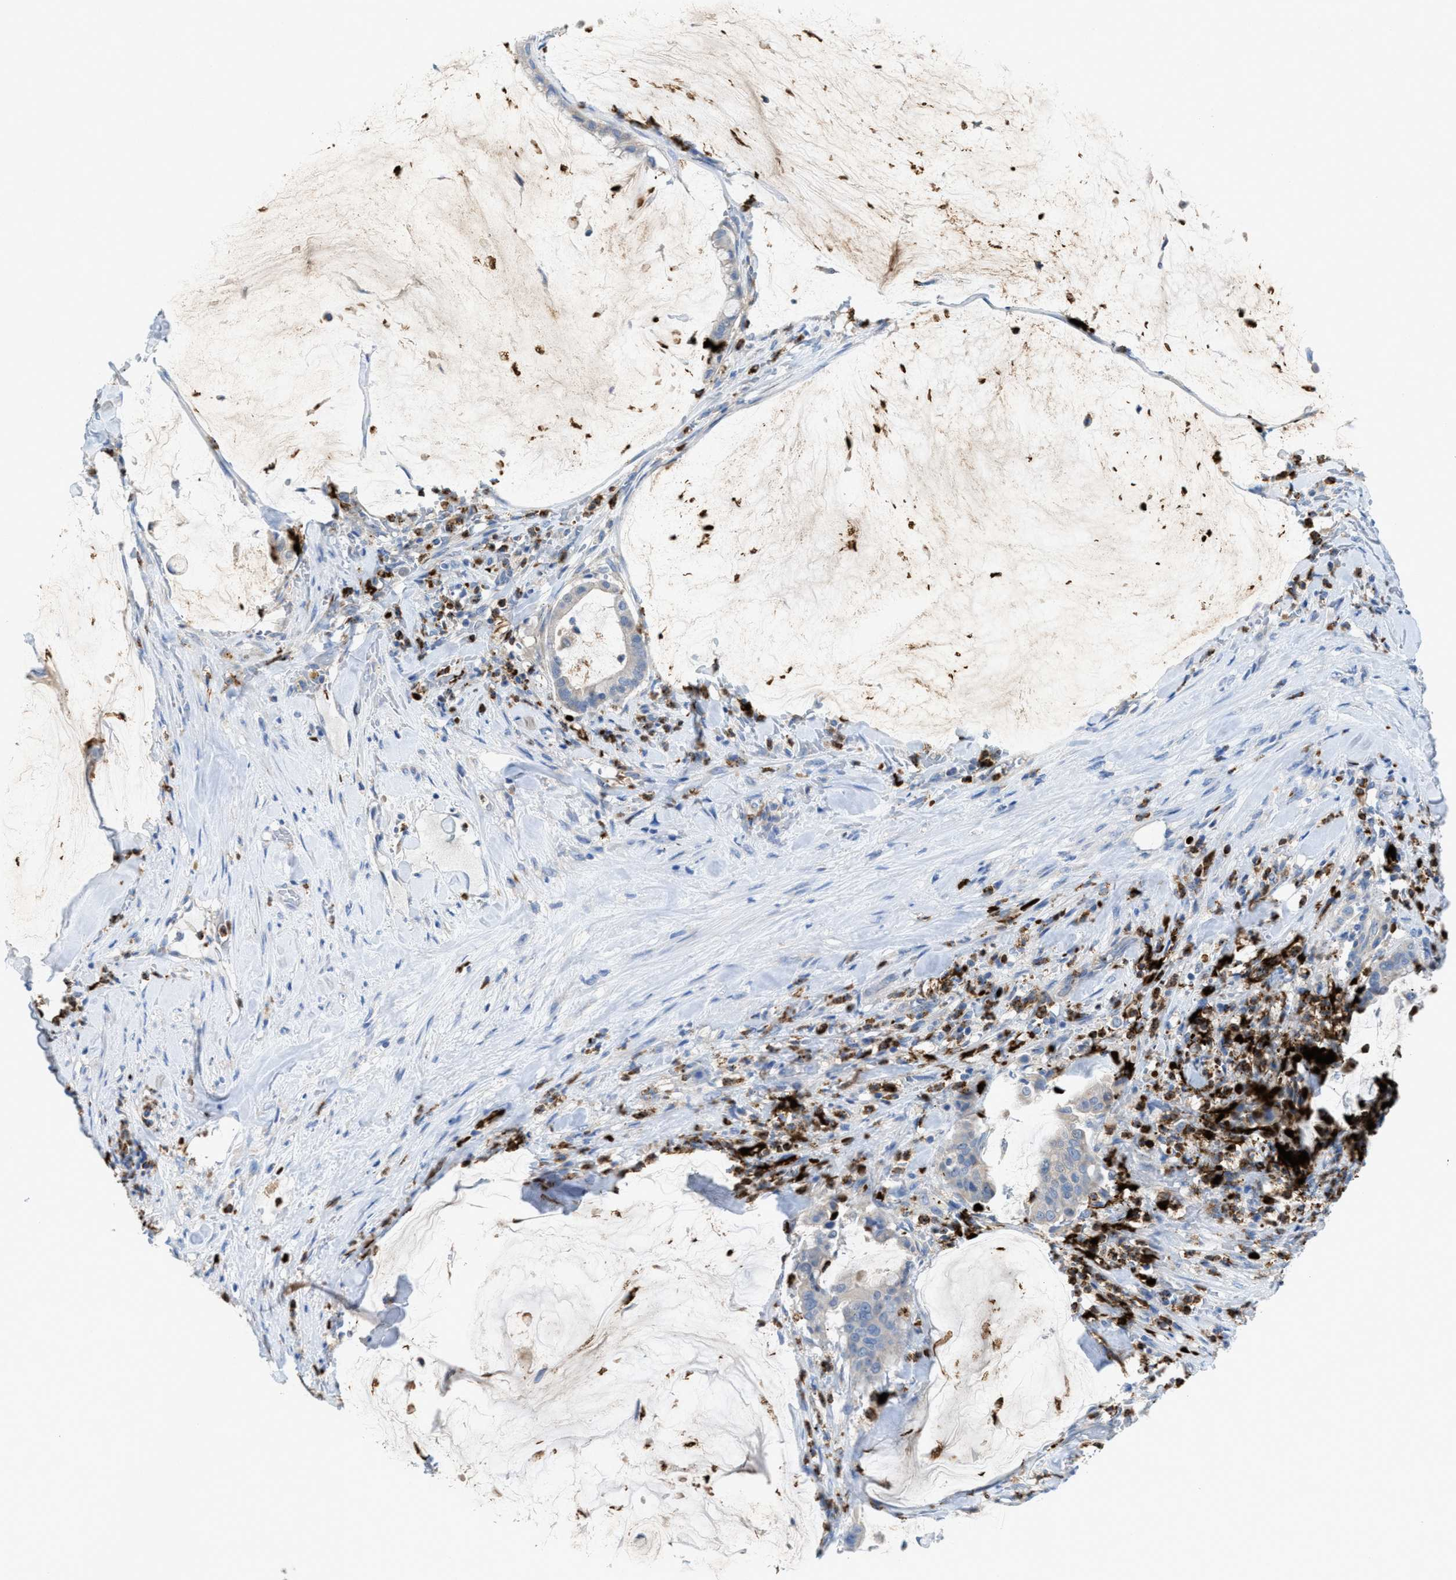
{"staining": {"intensity": "negative", "quantity": "none", "location": "none"}, "tissue": "pancreatic cancer", "cell_type": "Tumor cells", "image_type": "cancer", "snomed": [{"axis": "morphology", "description": "Adenocarcinoma, NOS"}, {"axis": "topography", "description": "Pancreas"}], "caption": "Immunohistochemical staining of pancreatic cancer shows no significant positivity in tumor cells. (Brightfield microscopy of DAB (3,3'-diaminobenzidine) IHC at high magnification).", "gene": "CMTM1", "patient": {"sex": "male", "age": 41}}